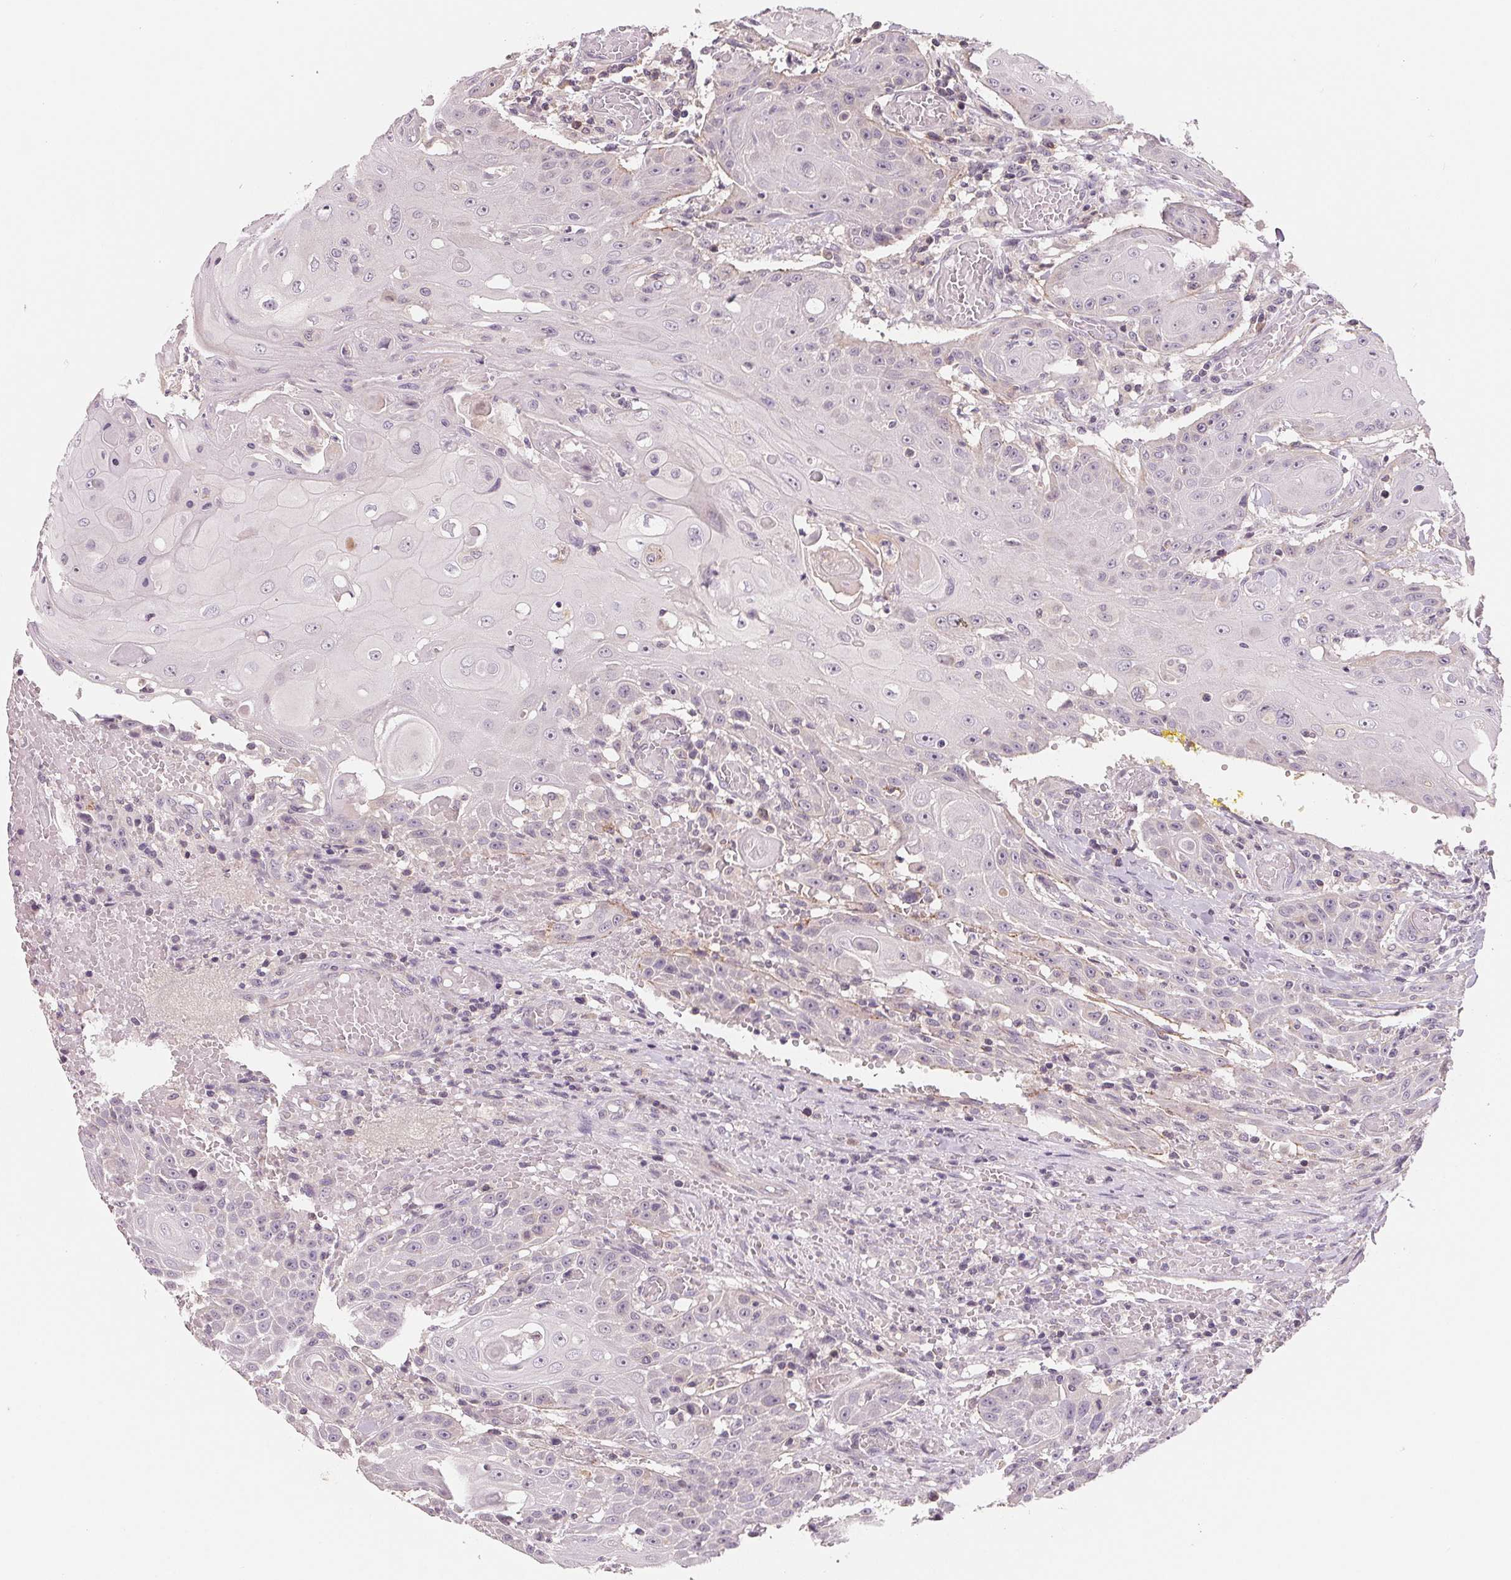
{"staining": {"intensity": "negative", "quantity": "none", "location": "none"}, "tissue": "head and neck cancer", "cell_type": "Tumor cells", "image_type": "cancer", "snomed": [{"axis": "morphology", "description": "Normal tissue, NOS"}, {"axis": "morphology", "description": "Squamous cell carcinoma, NOS"}, {"axis": "topography", "description": "Oral tissue"}, {"axis": "topography", "description": "Head-Neck"}], "caption": "Head and neck squamous cell carcinoma stained for a protein using IHC shows no positivity tumor cells.", "gene": "AQP8", "patient": {"sex": "female", "age": 55}}